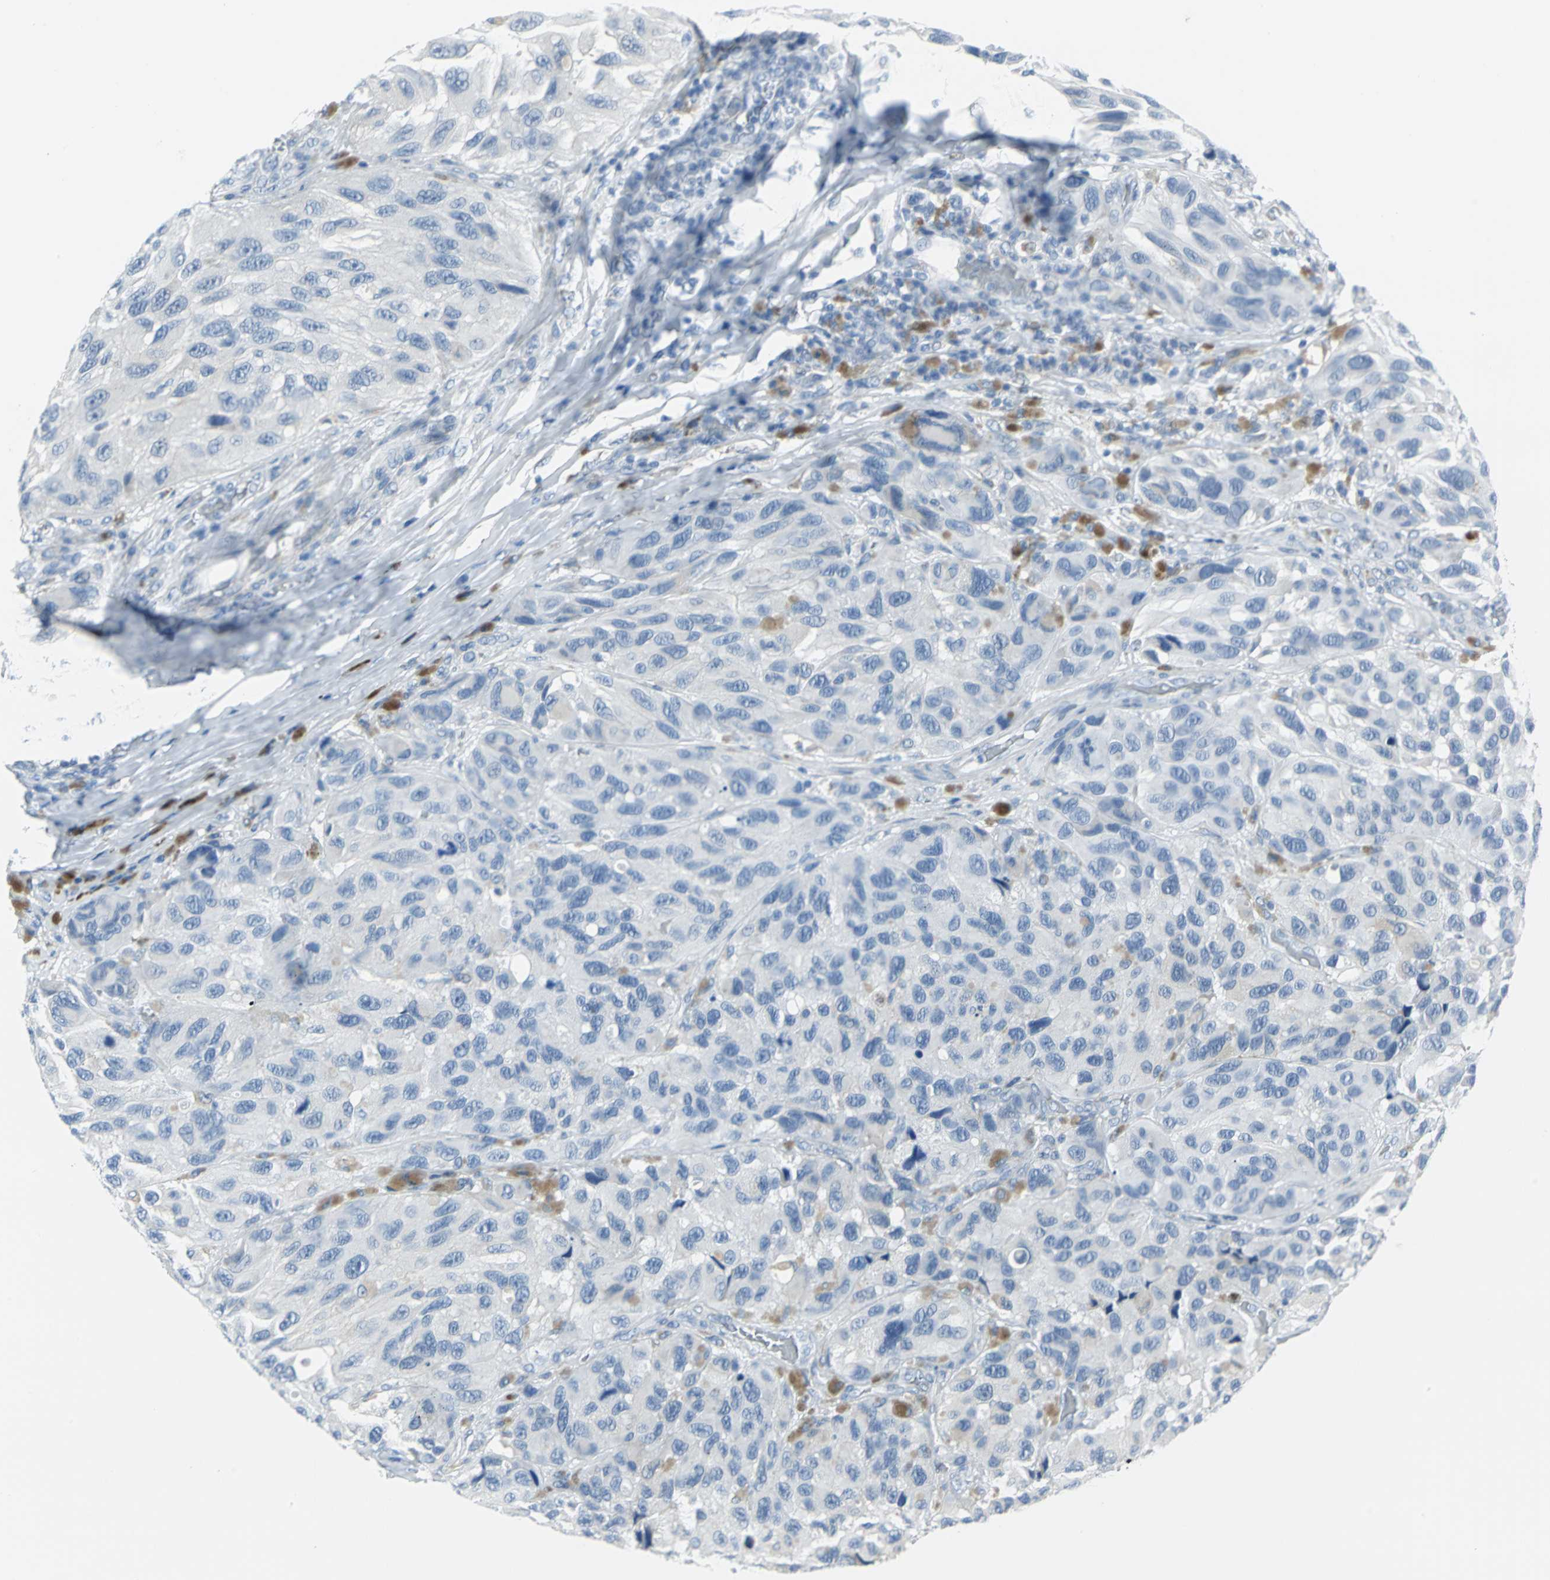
{"staining": {"intensity": "negative", "quantity": "none", "location": "none"}, "tissue": "melanoma", "cell_type": "Tumor cells", "image_type": "cancer", "snomed": [{"axis": "morphology", "description": "Malignant melanoma, NOS"}, {"axis": "topography", "description": "Skin"}], "caption": "This is an immunohistochemistry (IHC) micrograph of melanoma. There is no positivity in tumor cells.", "gene": "CYB5A", "patient": {"sex": "female", "age": 73}}